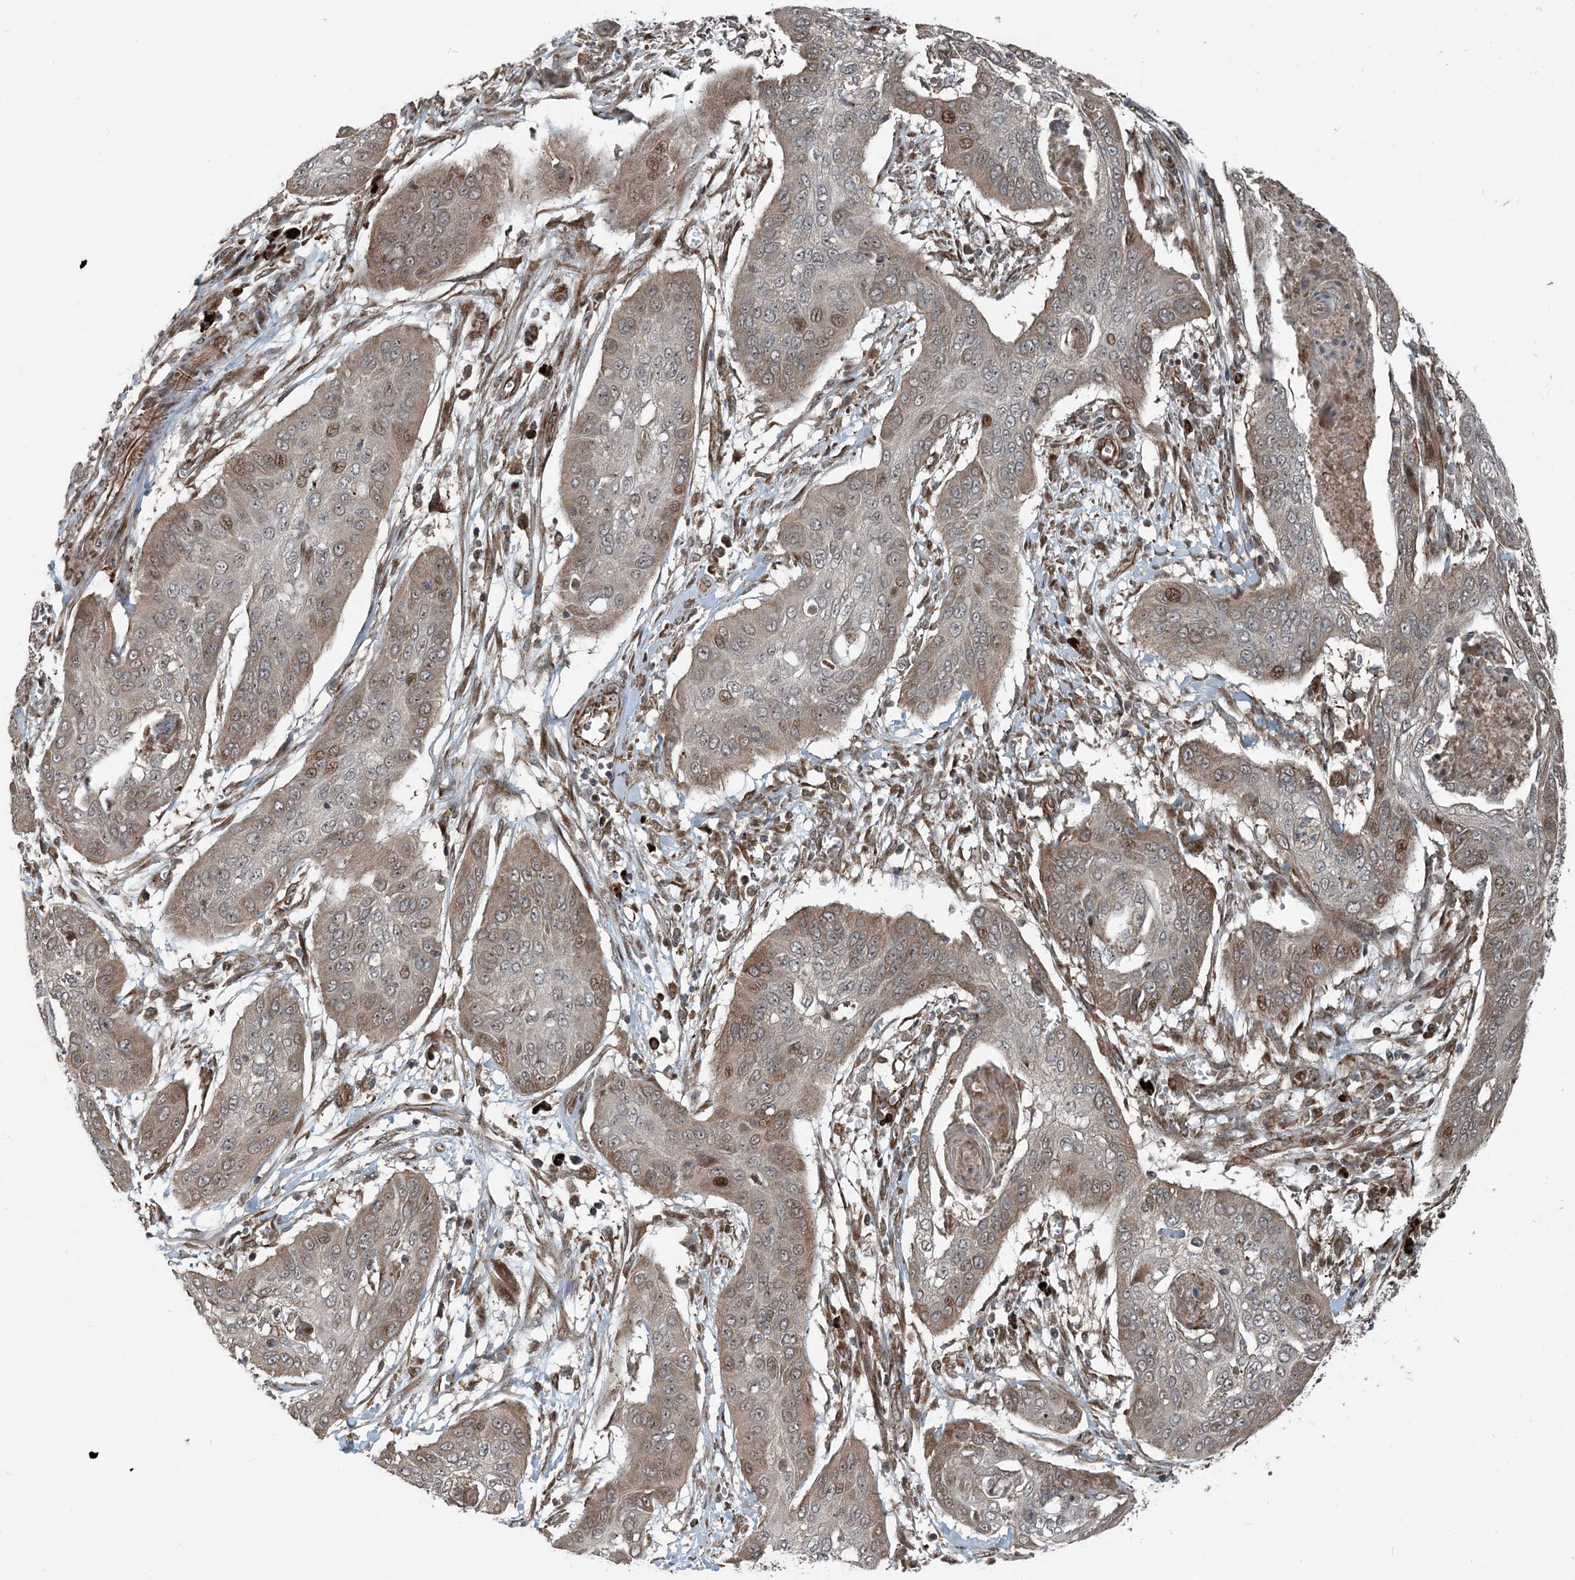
{"staining": {"intensity": "moderate", "quantity": "25%-75%", "location": "cytoplasmic/membranous,nuclear"}, "tissue": "cervical cancer", "cell_type": "Tumor cells", "image_type": "cancer", "snomed": [{"axis": "morphology", "description": "Squamous cell carcinoma, NOS"}, {"axis": "topography", "description": "Cervix"}], "caption": "Approximately 25%-75% of tumor cells in human cervical squamous cell carcinoma show moderate cytoplasmic/membranous and nuclear protein expression as visualized by brown immunohistochemical staining.", "gene": "EDEM2", "patient": {"sex": "female", "age": 39}}